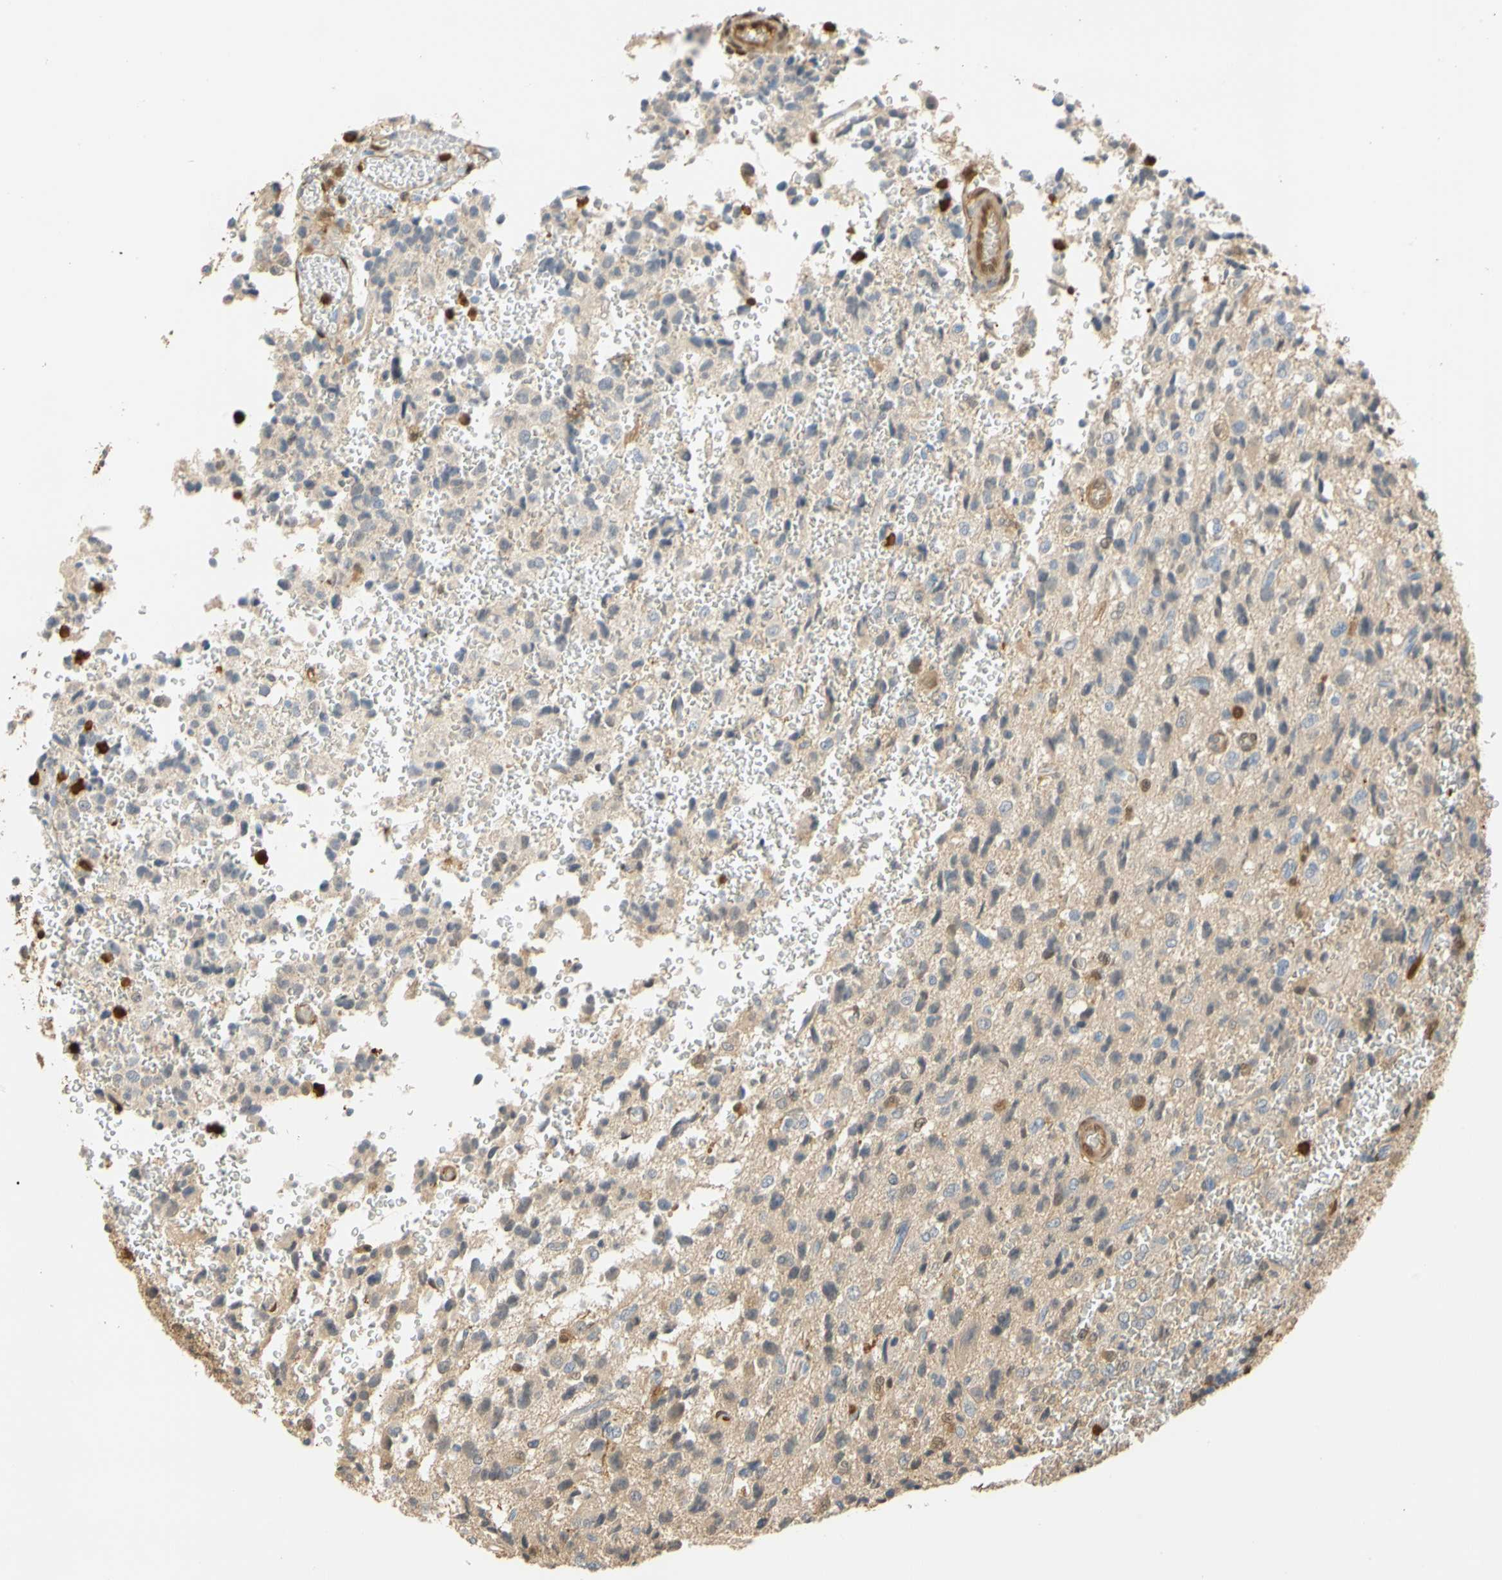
{"staining": {"intensity": "weak", "quantity": "25%-75%", "location": "cytoplasmic/membranous"}, "tissue": "glioma", "cell_type": "Tumor cells", "image_type": "cancer", "snomed": [{"axis": "morphology", "description": "Glioma, malignant, High grade"}, {"axis": "topography", "description": "pancreas cauda"}], "caption": "DAB (3,3'-diaminobenzidine) immunohistochemical staining of glioma demonstrates weak cytoplasmic/membranous protein expression in approximately 25%-75% of tumor cells.", "gene": "S100A6", "patient": {"sex": "male", "age": 60}}